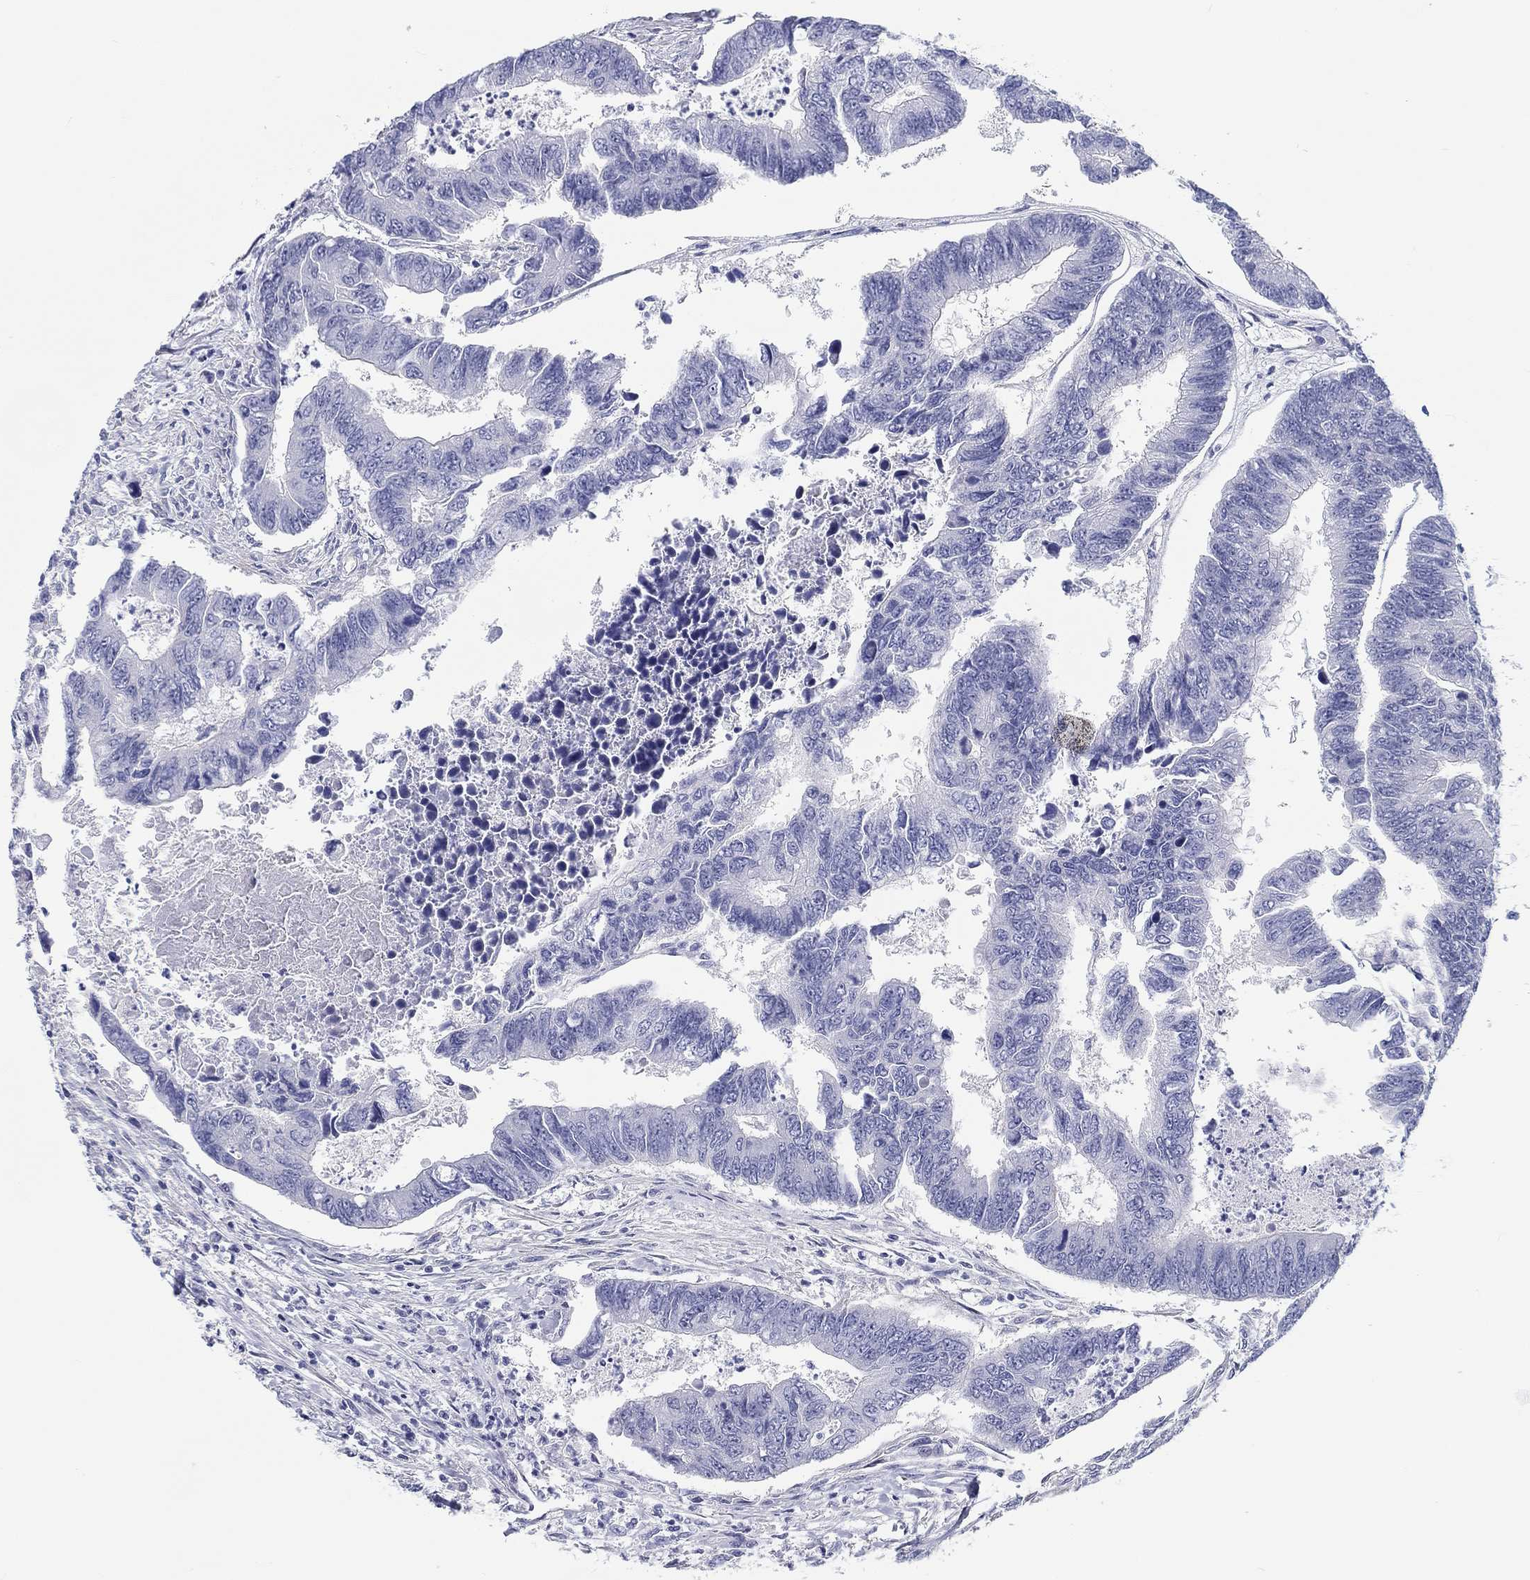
{"staining": {"intensity": "negative", "quantity": "none", "location": "none"}, "tissue": "colorectal cancer", "cell_type": "Tumor cells", "image_type": "cancer", "snomed": [{"axis": "morphology", "description": "Adenocarcinoma, NOS"}, {"axis": "topography", "description": "Colon"}], "caption": "Immunohistochemistry of colorectal cancer (adenocarcinoma) exhibits no staining in tumor cells.", "gene": "CRYGD", "patient": {"sex": "female", "age": 65}}